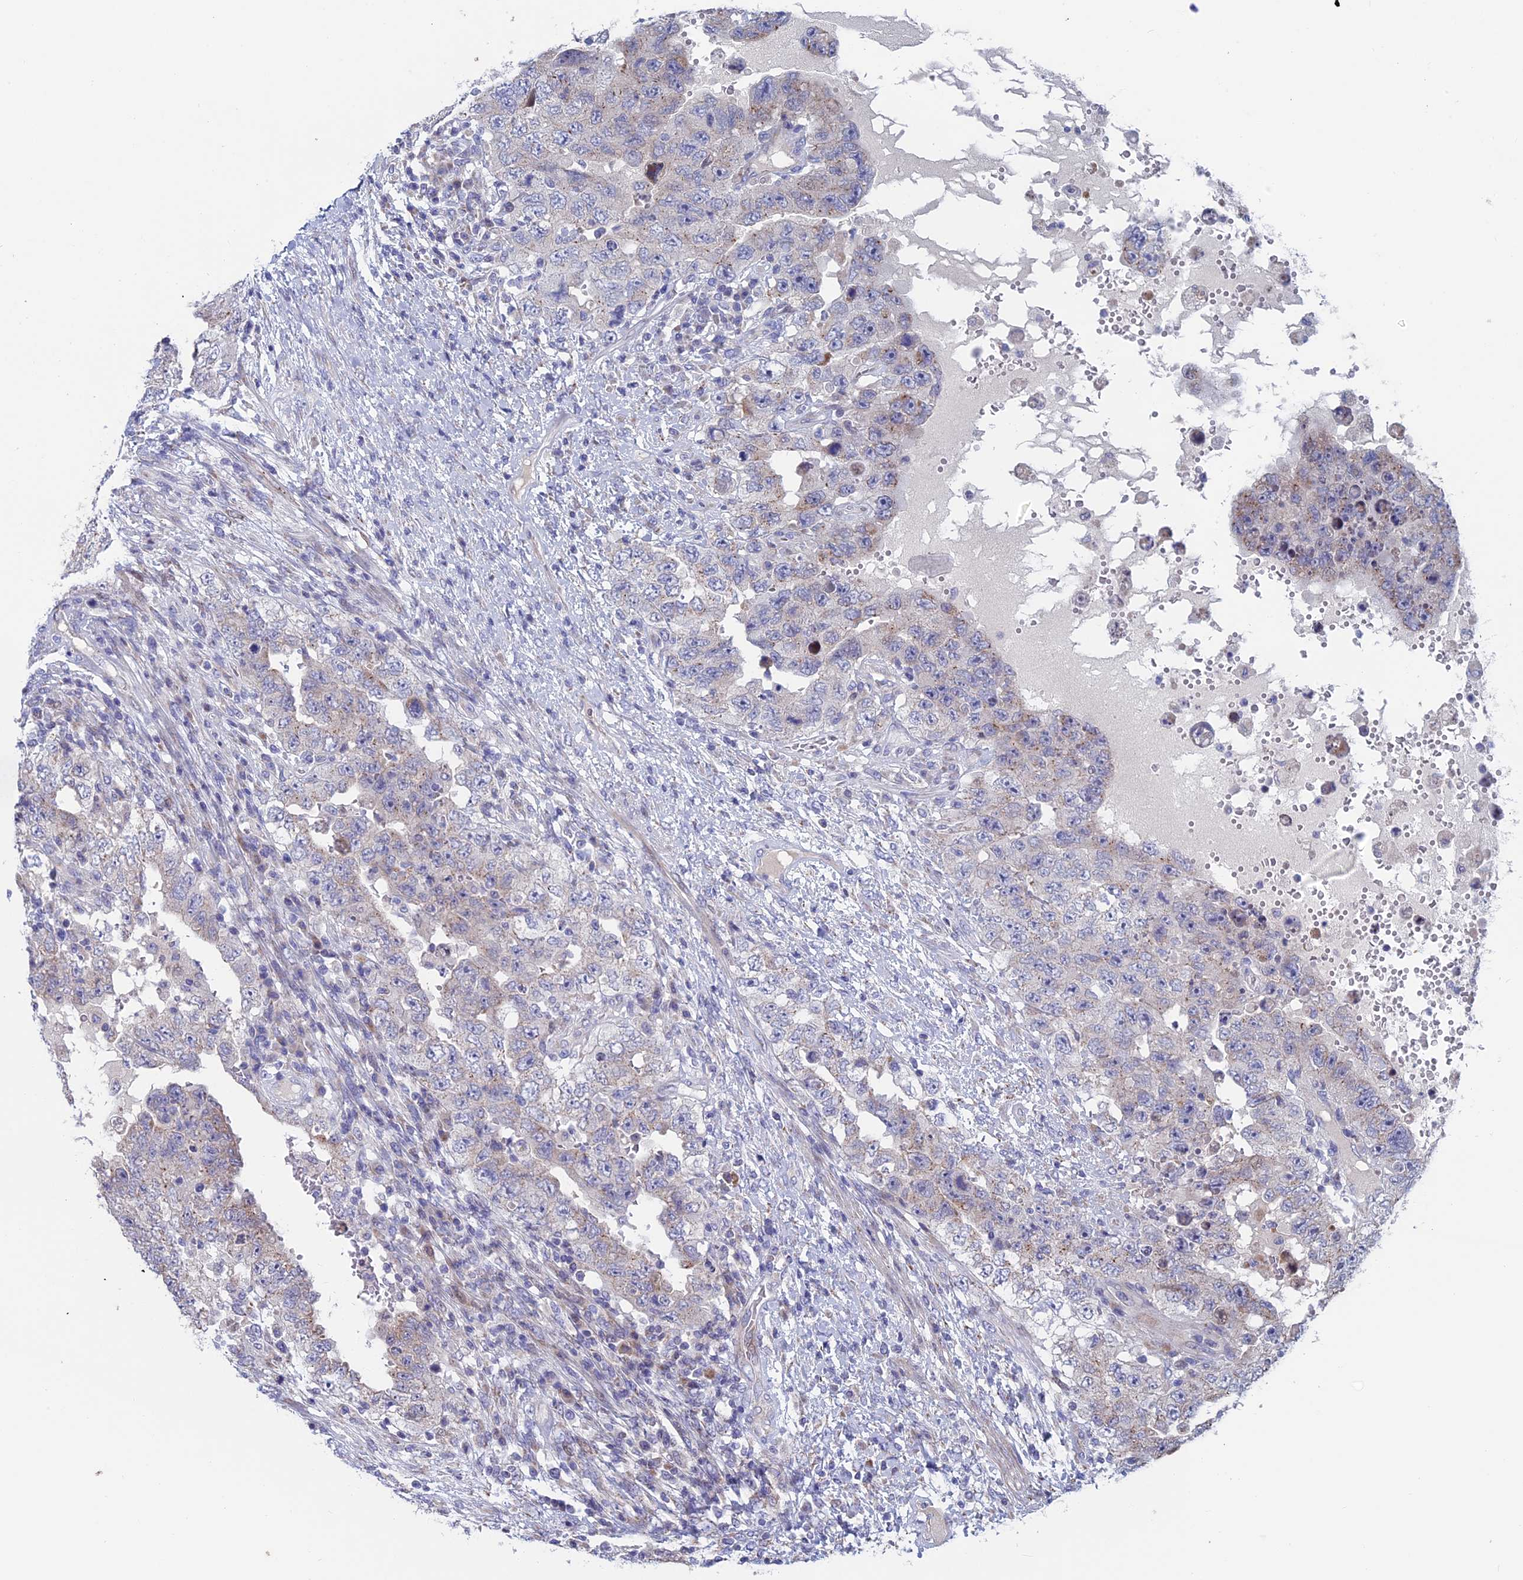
{"staining": {"intensity": "weak", "quantity": "<25%", "location": "cytoplasmic/membranous"}, "tissue": "testis cancer", "cell_type": "Tumor cells", "image_type": "cancer", "snomed": [{"axis": "morphology", "description": "Carcinoma, Embryonal, NOS"}, {"axis": "topography", "description": "Testis"}], "caption": "Immunohistochemical staining of human testis embryonal carcinoma displays no significant staining in tumor cells.", "gene": "NIBAN3", "patient": {"sex": "male", "age": 26}}